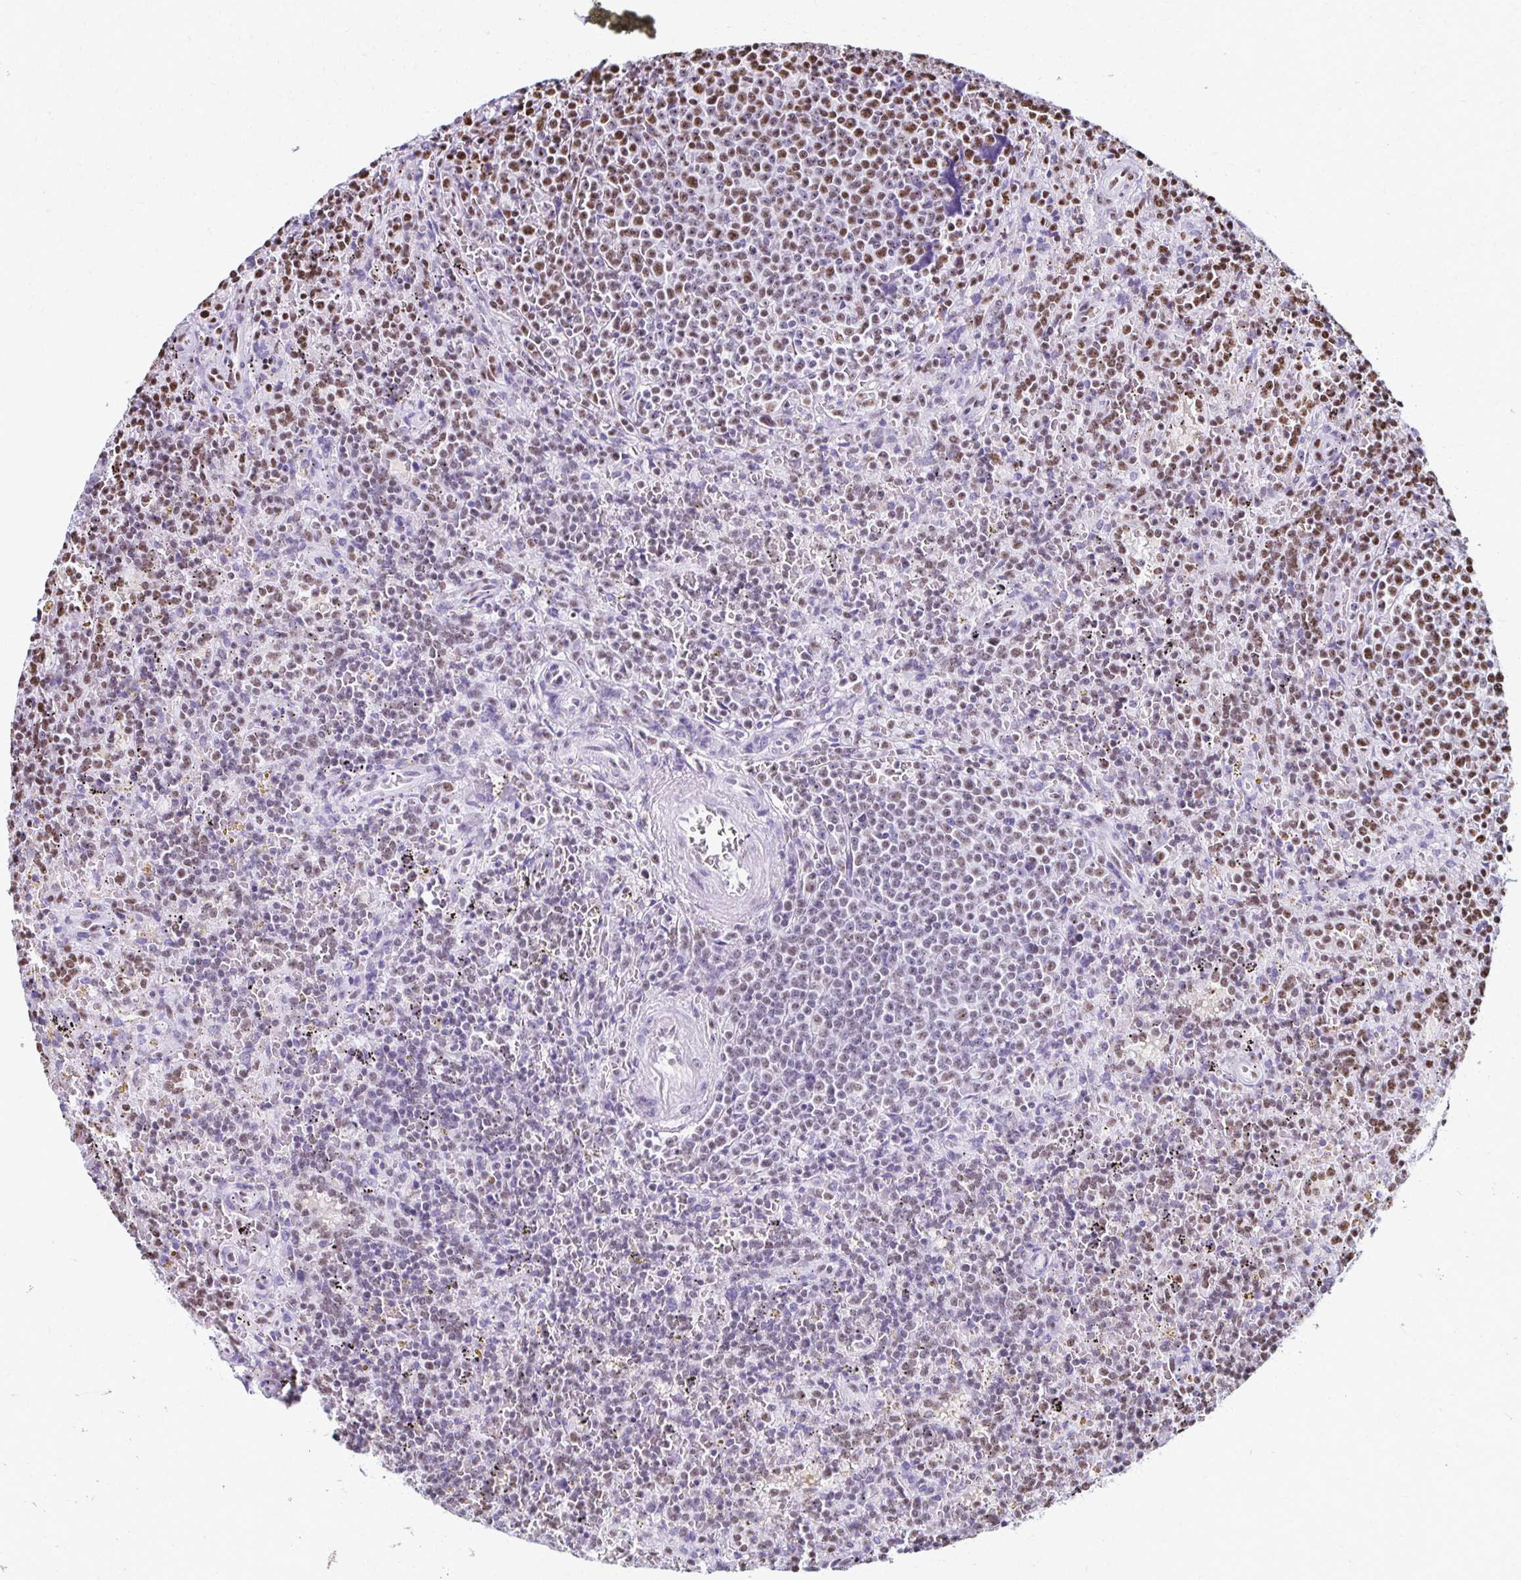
{"staining": {"intensity": "moderate", "quantity": "<25%", "location": "nuclear"}, "tissue": "lymphoma", "cell_type": "Tumor cells", "image_type": "cancer", "snomed": [{"axis": "morphology", "description": "Malignant lymphoma, non-Hodgkin's type, Low grade"}, {"axis": "topography", "description": "Spleen"}], "caption": "Protein expression analysis of human low-grade malignant lymphoma, non-Hodgkin's type reveals moderate nuclear positivity in about <25% of tumor cells.", "gene": "NONO", "patient": {"sex": "male", "age": 67}}